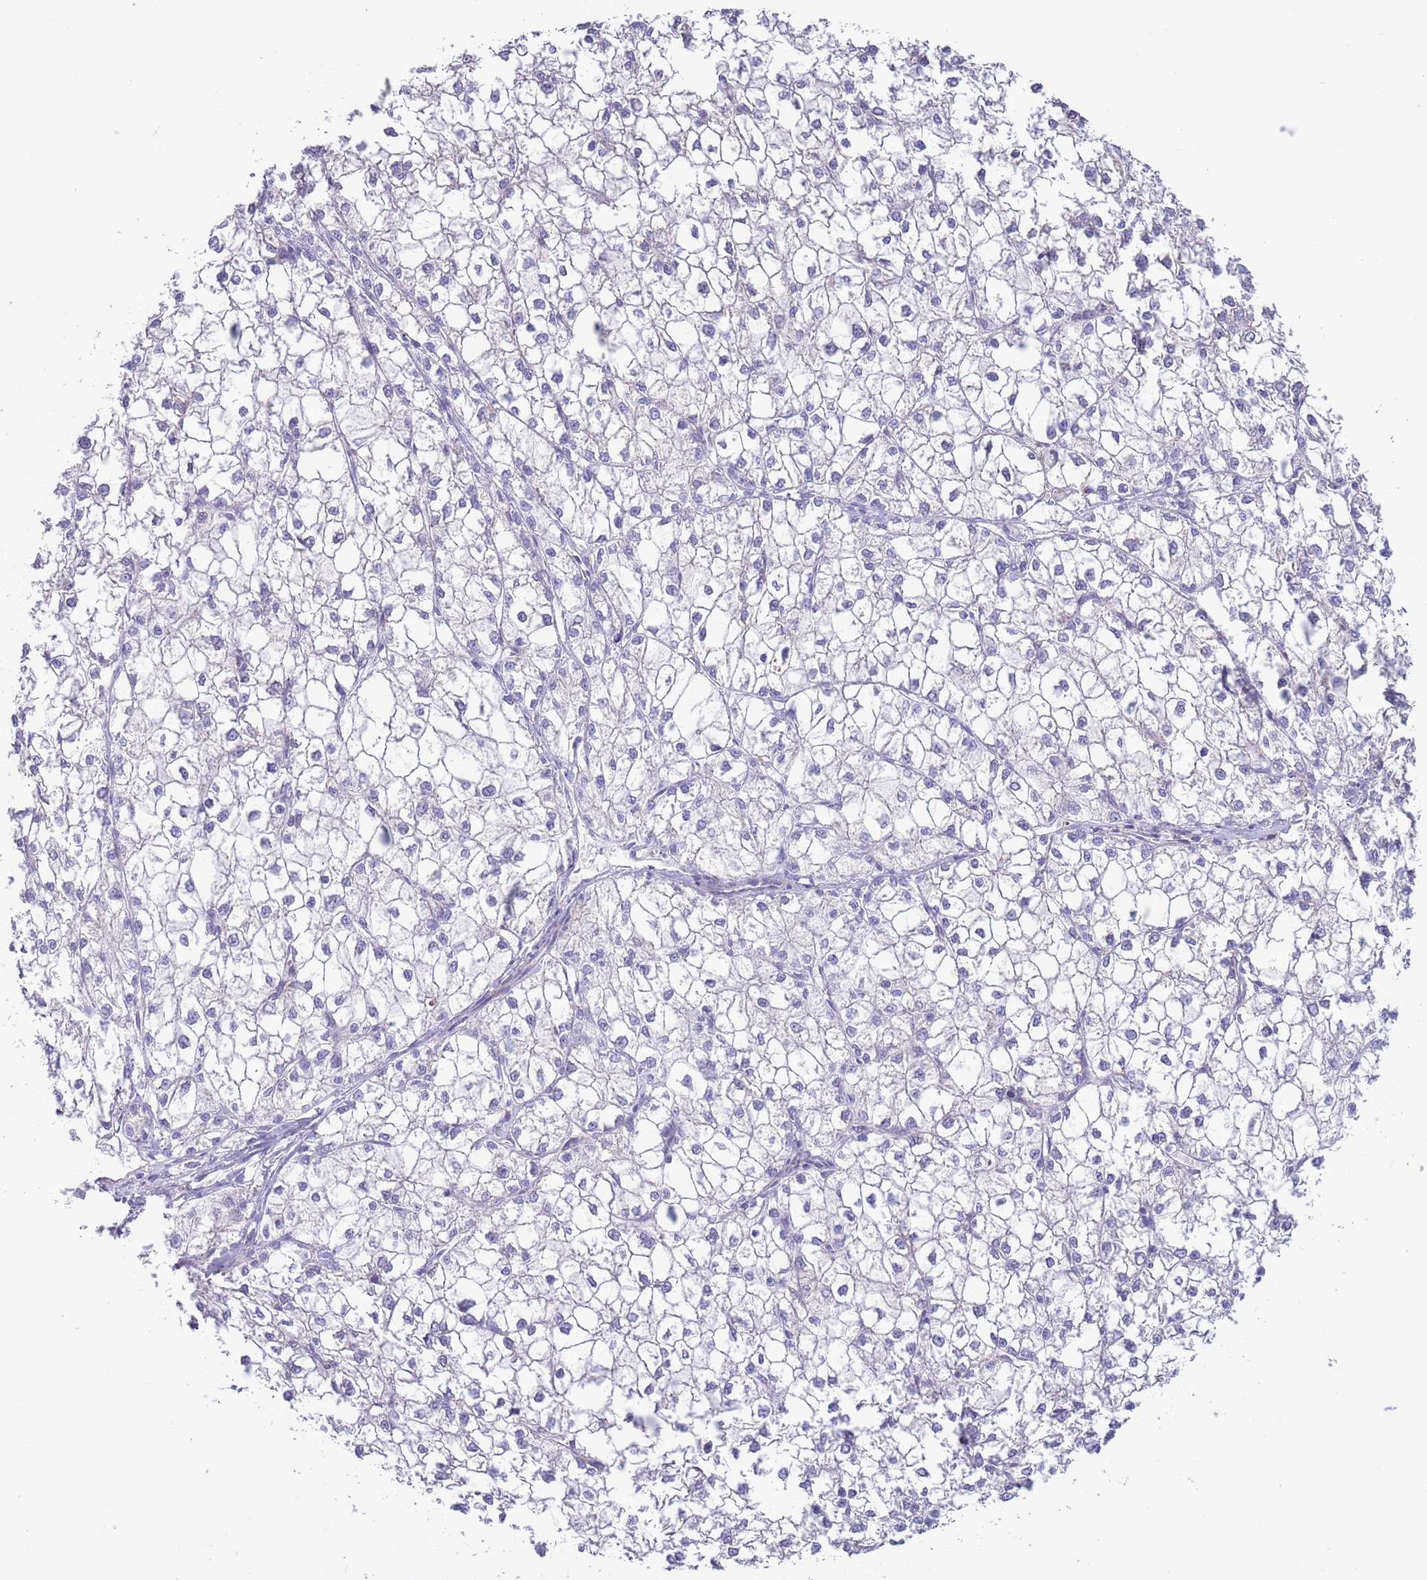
{"staining": {"intensity": "negative", "quantity": "none", "location": "none"}, "tissue": "liver cancer", "cell_type": "Tumor cells", "image_type": "cancer", "snomed": [{"axis": "morphology", "description": "Carcinoma, Hepatocellular, NOS"}, {"axis": "topography", "description": "Liver"}], "caption": "DAB (3,3'-diaminobenzidine) immunohistochemical staining of human liver hepatocellular carcinoma reveals no significant positivity in tumor cells. Brightfield microscopy of IHC stained with DAB (3,3'-diaminobenzidine) (brown) and hematoxylin (blue), captured at high magnification.", "gene": "ATP6V1B1", "patient": {"sex": "female", "age": 43}}